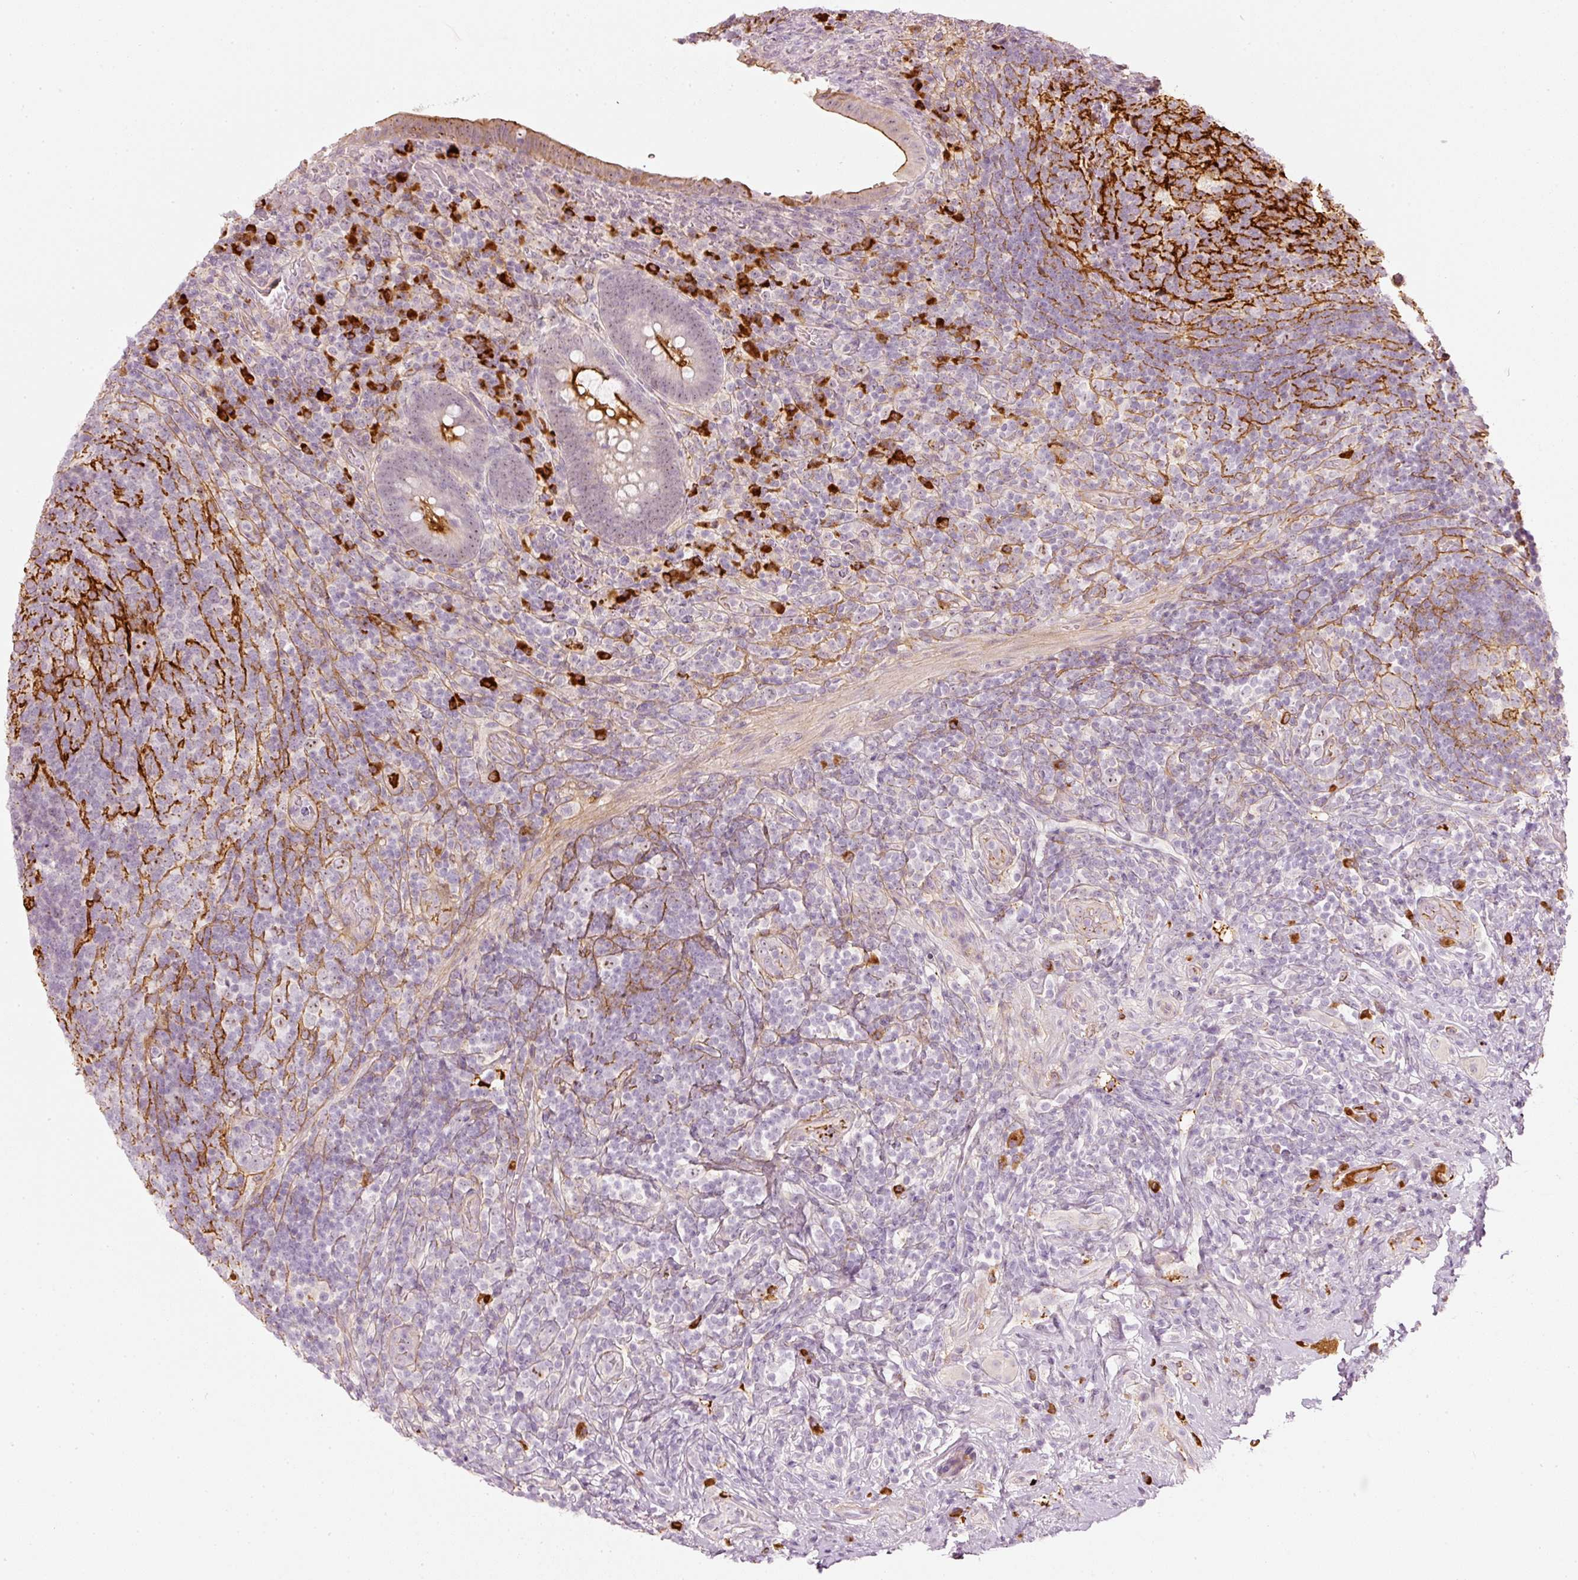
{"staining": {"intensity": "moderate", "quantity": "25%-75%", "location": "cytoplasmic/membranous"}, "tissue": "appendix", "cell_type": "Glandular cells", "image_type": "normal", "snomed": [{"axis": "morphology", "description": "Normal tissue, NOS"}, {"axis": "topography", "description": "Appendix"}], "caption": "Immunohistochemical staining of benign appendix reveals moderate cytoplasmic/membranous protein staining in approximately 25%-75% of glandular cells. The protein is stained brown, and the nuclei are stained in blue (DAB (3,3'-diaminobenzidine) IHC with brightfield microscopy, high magnification).", "gene": "VCAM1", "patient": {"sex": "female", "age": 43}}